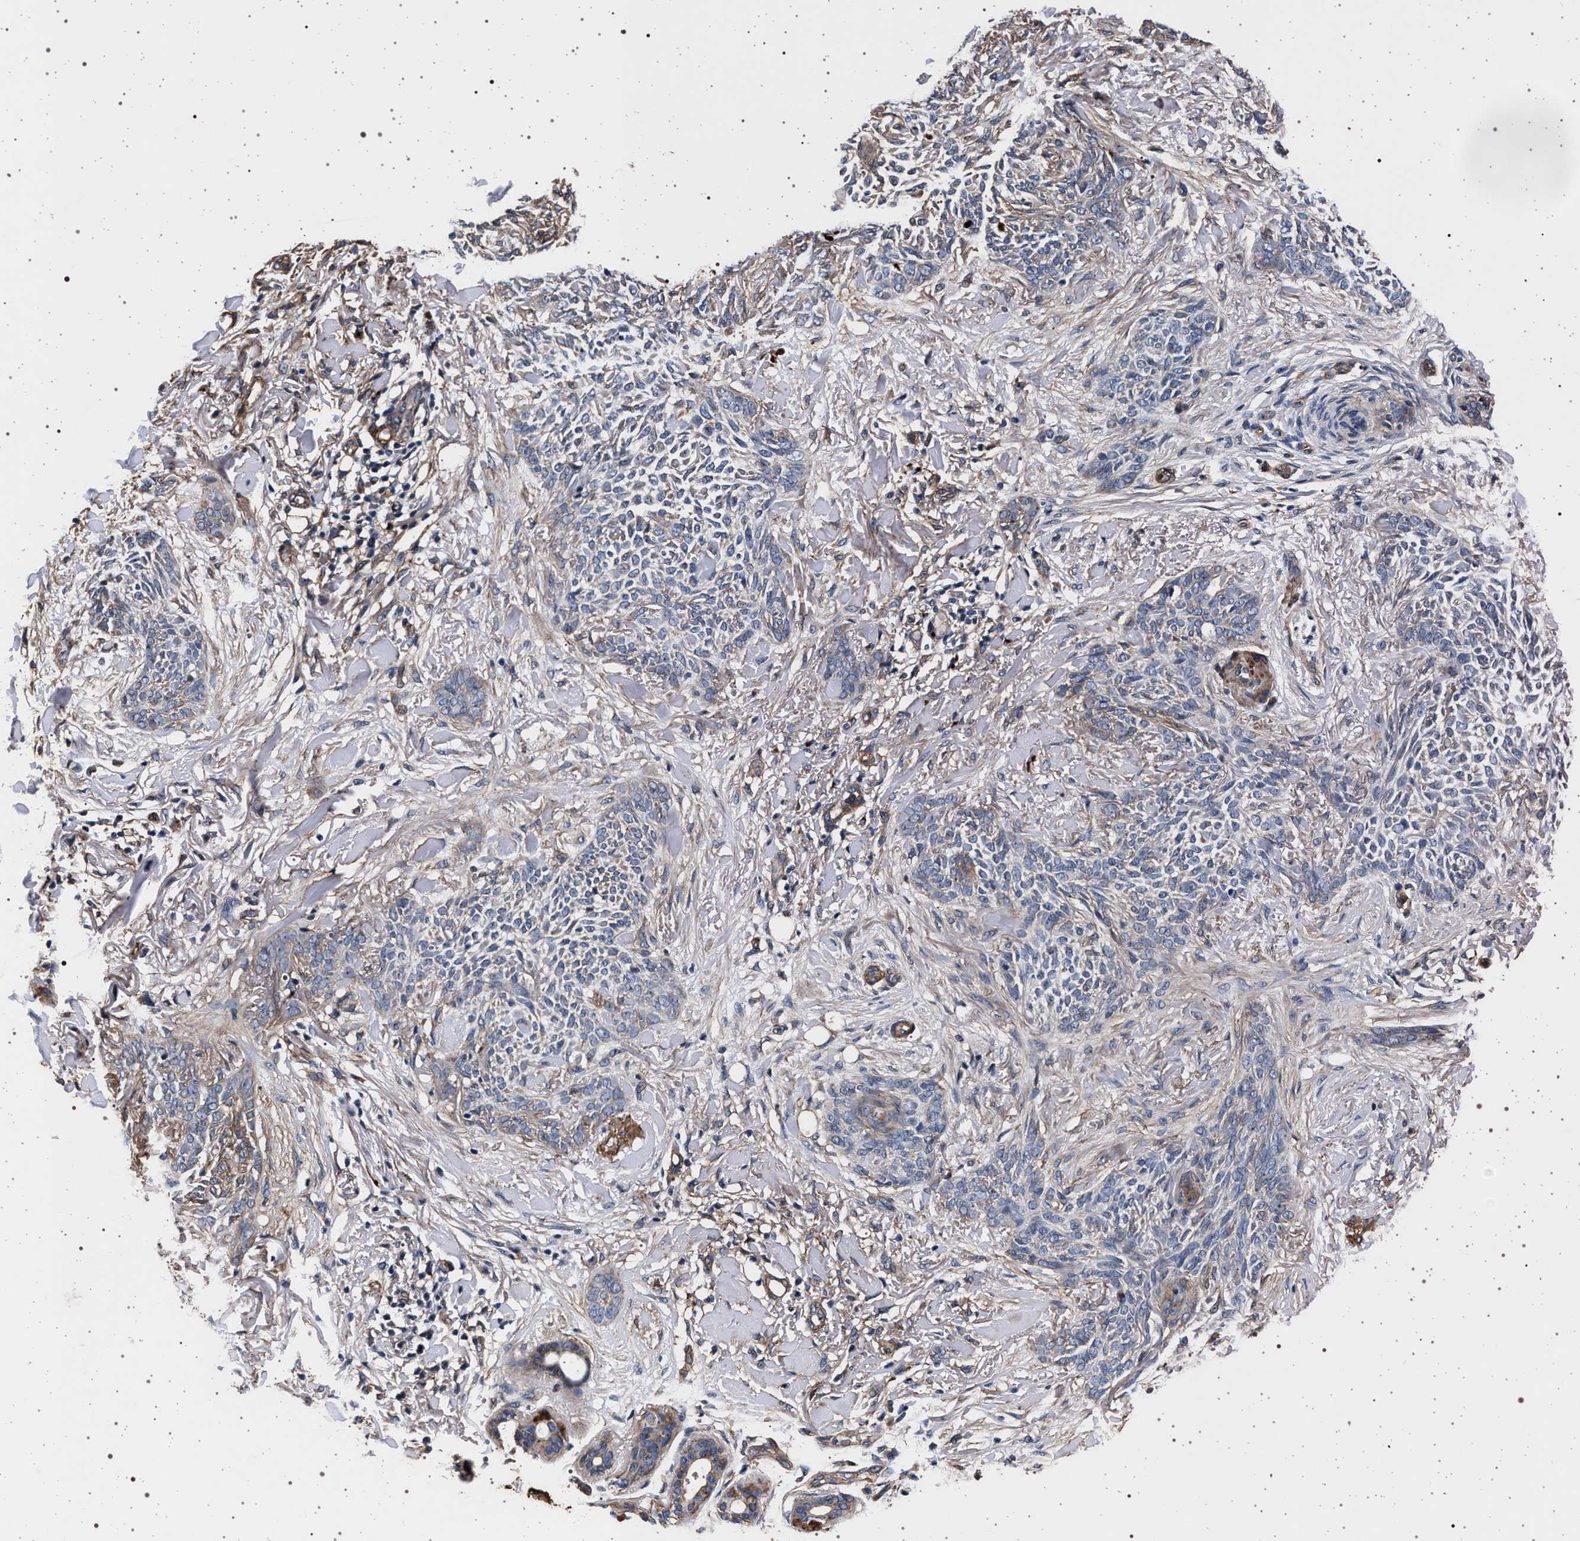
{"staining": {"intensity": "negative", "quantity": "none", "location": "none"}, "tissue": "skin cancer", "cell_type": "Tumor cells", "image_type": "cancer", "snomed": [{"axis": "morphology", "description": "Basal cell carcinoma"}, {"axis": "topography", "description": "Skin"}], "caption": "High magnification brightfield microscopy of skin basal cell carcinoma stained with DAB (brown) and counterstained with hematoxylin (blue): tumor cells show no significant staining.", "gene": "KCNK6", "patient": {"sex": "female", "age": 84}}